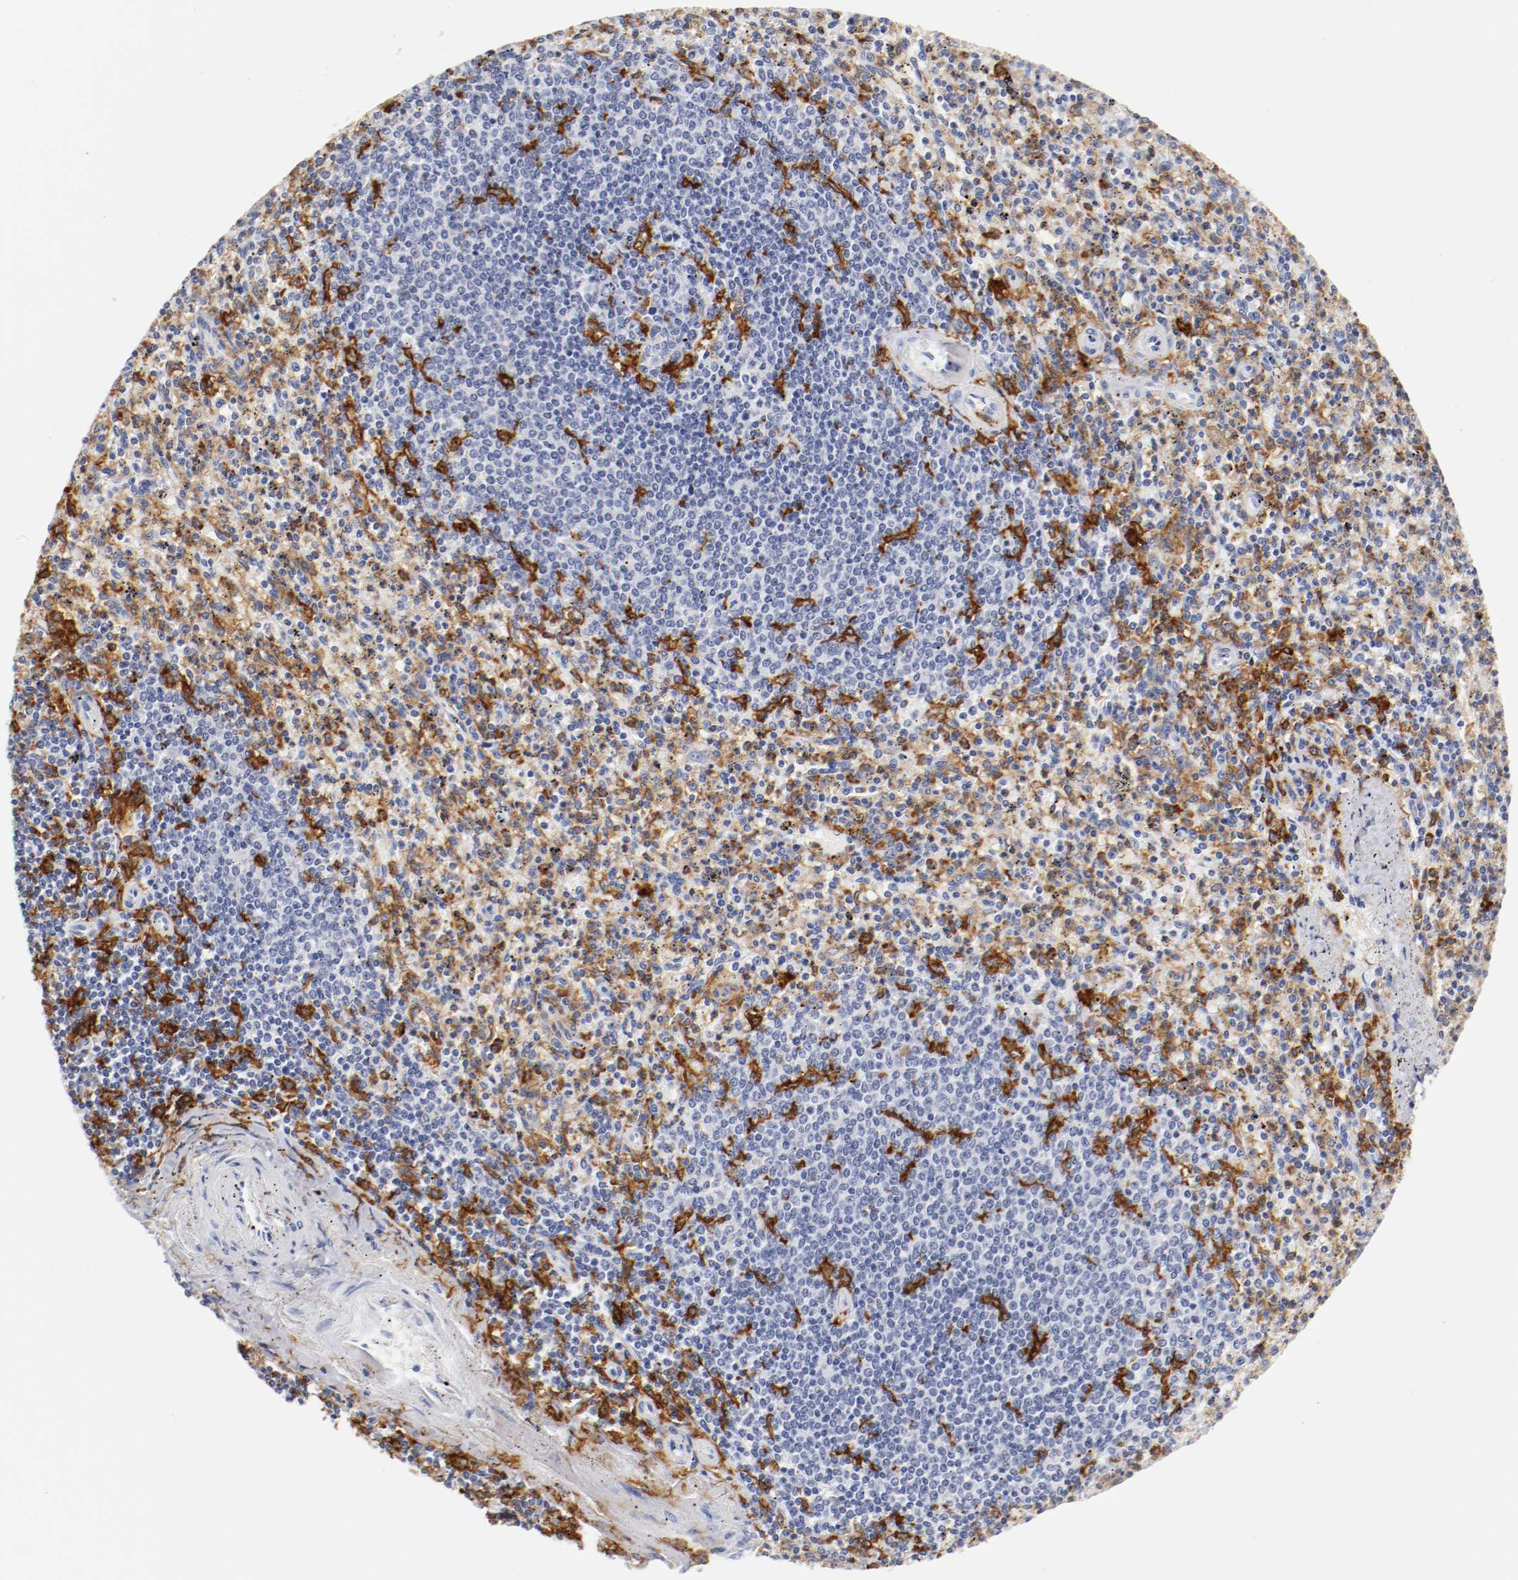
{"staining": {"intensity": "moderate", "quantity": "25%-75%", "location": "cytoplasmic/membranous"}, "tissue": "spleen", "cell_type": "Cells in red pulp", "image_type": "normal", "snomed": [{"axis": "morphology", "description": "Normal tissue, NOS"}, {"axis": "topography", "description": "Spleen"}], "caption": "DAB immunohistochemical staining of benign human spleen shows moderate cytoplasmic/membranous protein expression in about 25%-75% of cells in red pulp. Using DAB (brown) and hematoxylin (blue) stains, captured at high magnification using brightfield microscopy.", "gene": "ITGAX", "patient": {"sex": "male", "age": 72}}